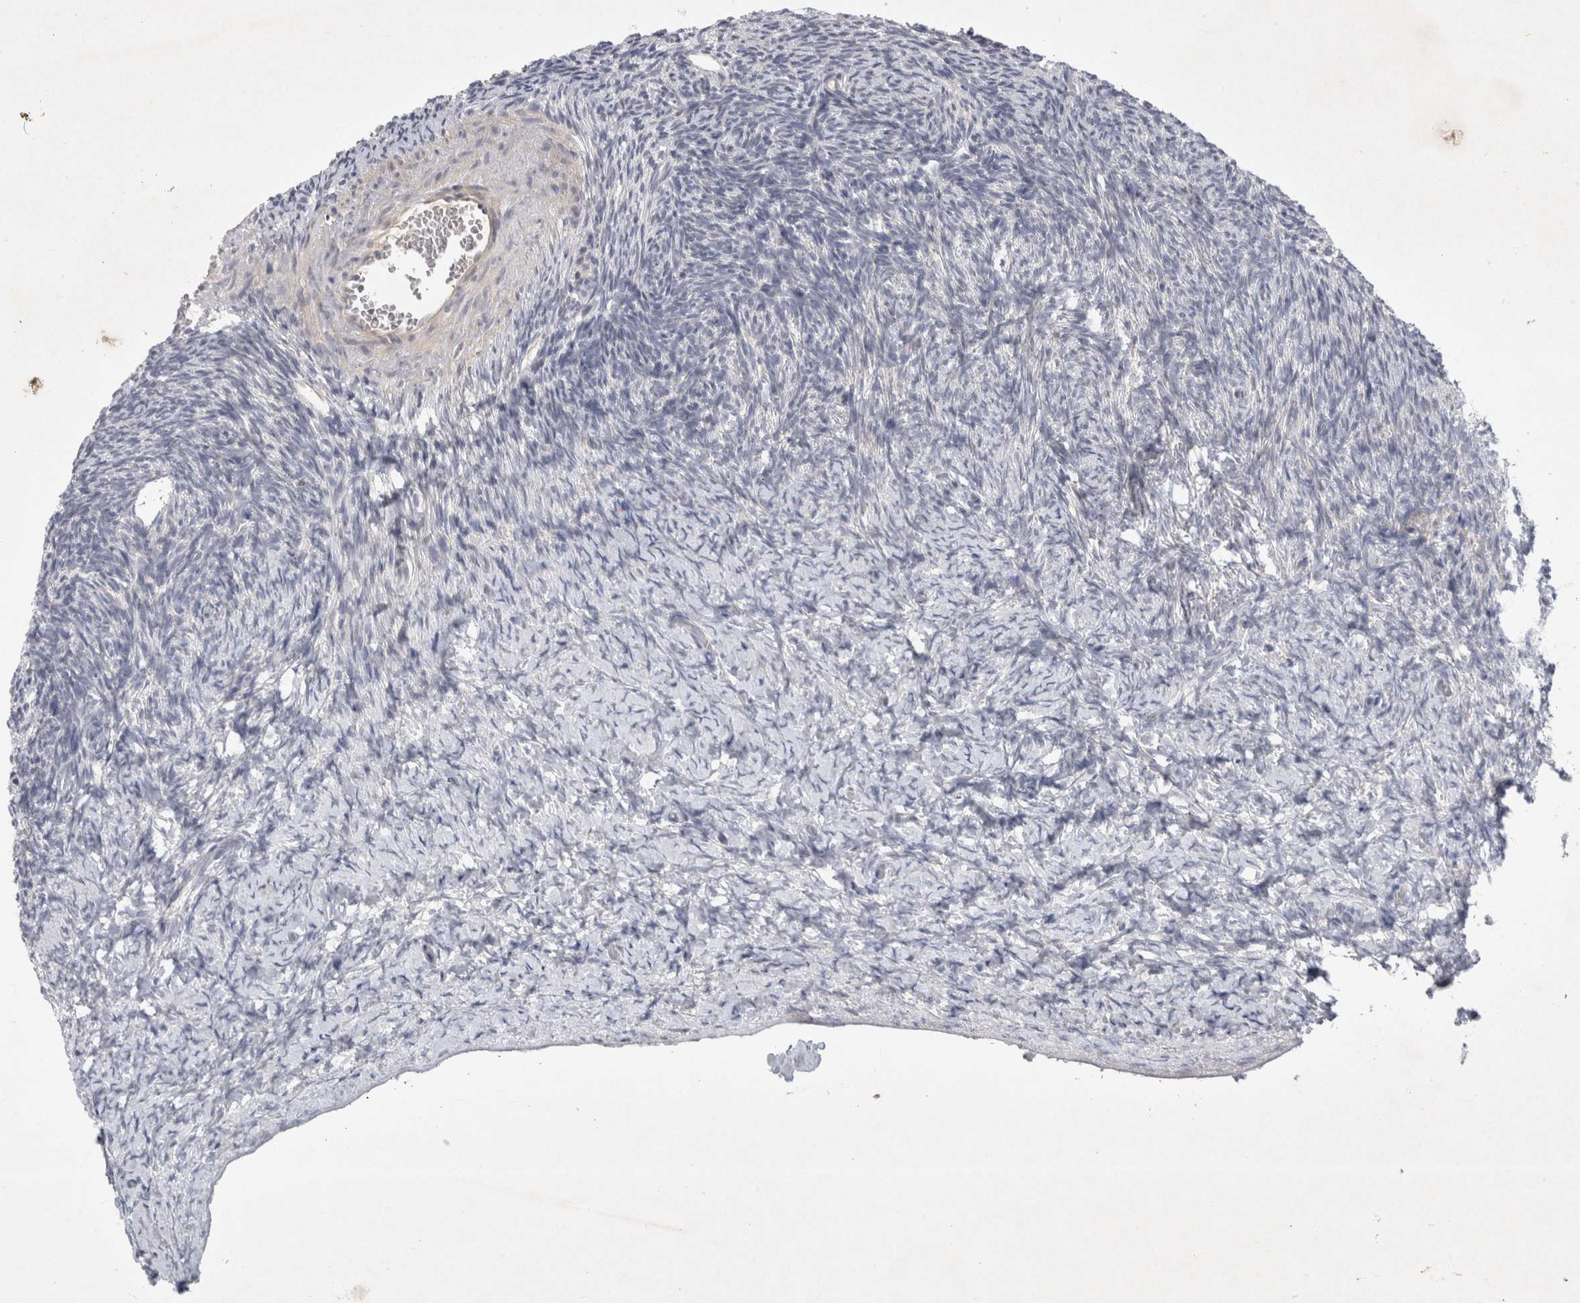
{"staining": {"intensity": "negative", "quantity": "none", "location": "none"}, "tissue": "ovary", "cell_type": "Ovarian stroma cells", "image_type": "normal", "snomed": [{"axis": "morphology", "description": "Normal tissue, NOS"}, {"axis": "topography", "description": "Ovary"}], "caption": "There is no significant expression in ovarian stroma cells of ovary. Nuclei are stained in blue.", "gene": "BZW2", "patient": {"sex": "female", "age": 34}}